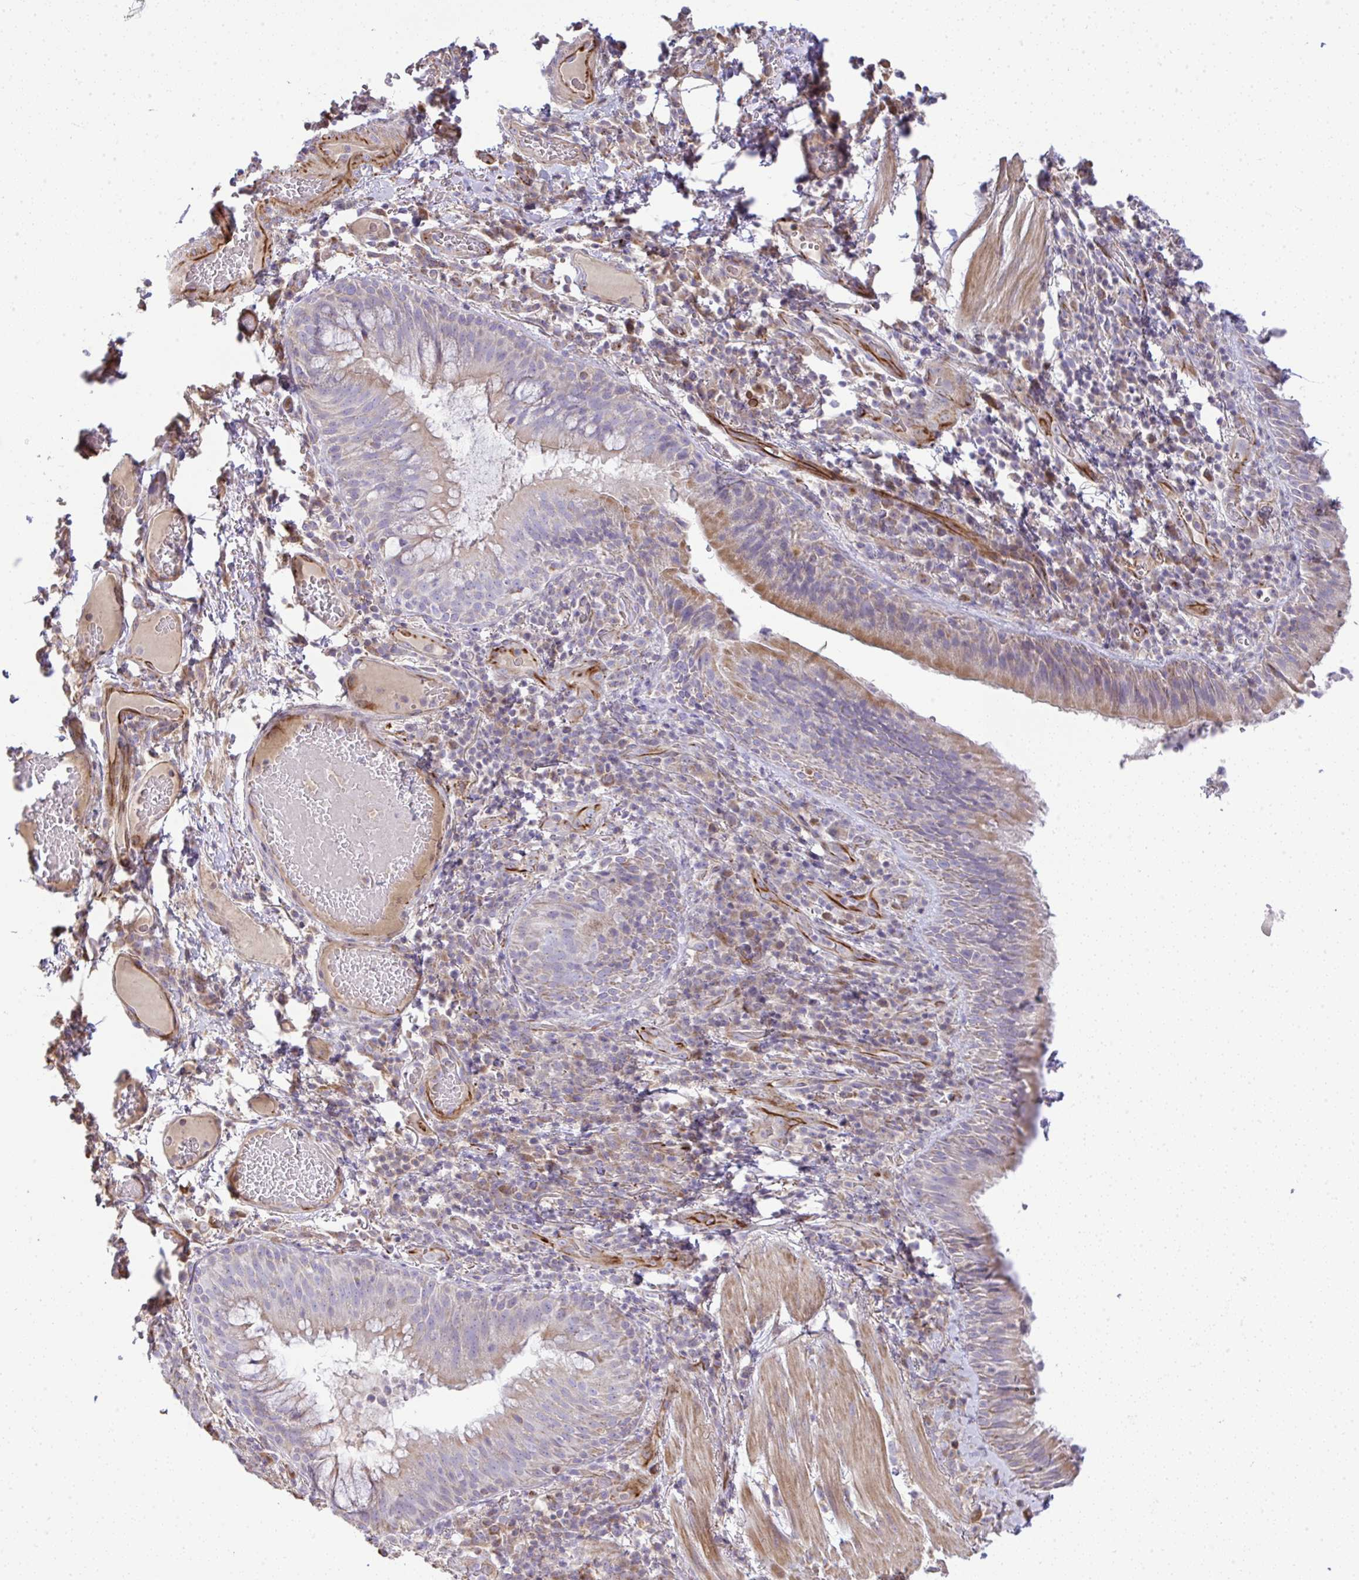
{"staining": {"intensity": "moderate", "quantity": "25%-75%", "location": "cytoplasmic/membranous"}, "tissue": "bronchus", "cell_type": "Respiratory epithelial cells", "image_type": "normal", "snomed": [{"axis": "morphology", "description": "Normal tissue, NOS"}, {"axis": "topography", "description": "Lymph node"}, {"axis": "topography", "description": "Bronchus"}], "caption": "Unremarkable bronchus demonstrates moderate cytoplasmic/membranous staining in approximately 25%-75% of respiratory epithelial cells, visualized by immunohistochemistry. Using DAB (3,3'-diaminobenzidine) (brown) and hematoxylin (blue) stains, captured at high magnification using brightfield microscopy.", "gene": "GRID2", "patient": {"sex": "male", "age": 56}}